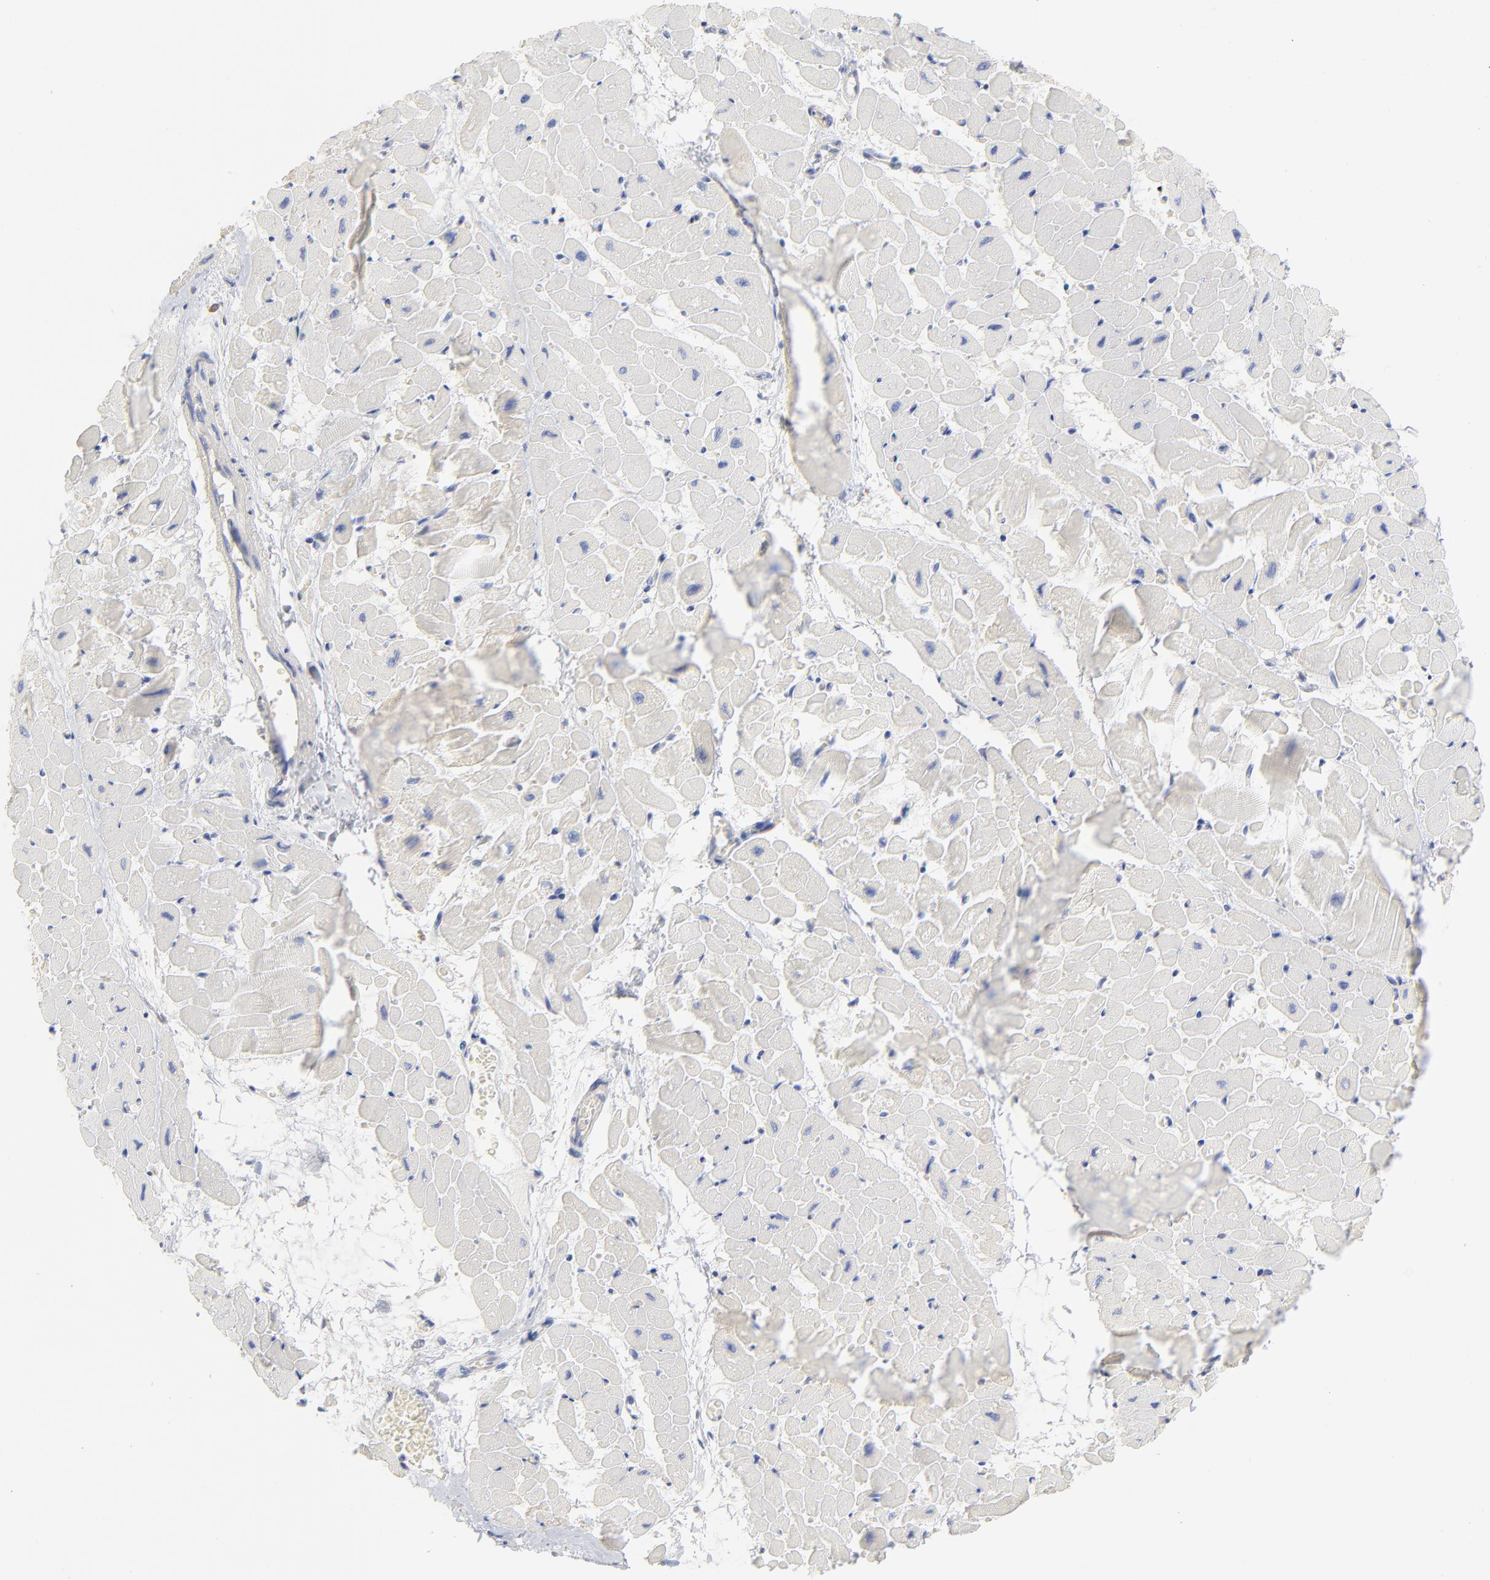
{"staining": {"intensity": "negative", "quantity": "none", "location": "none"}, "tissue": "heart muscle", "cell_type": "Cardiomyocytes", "image_type": "normal", "snomed": [{"axis": "morphology", "description": "Normal tissue, NOS"}, {"axis": "topography", "description": "Heart"}], "caption": "The histopathology image demonstrates no significant expression in cardiomyocytes of heart muscle.", "gene": "CAB39L", "patient": {"sex": "male", "age": 45}}